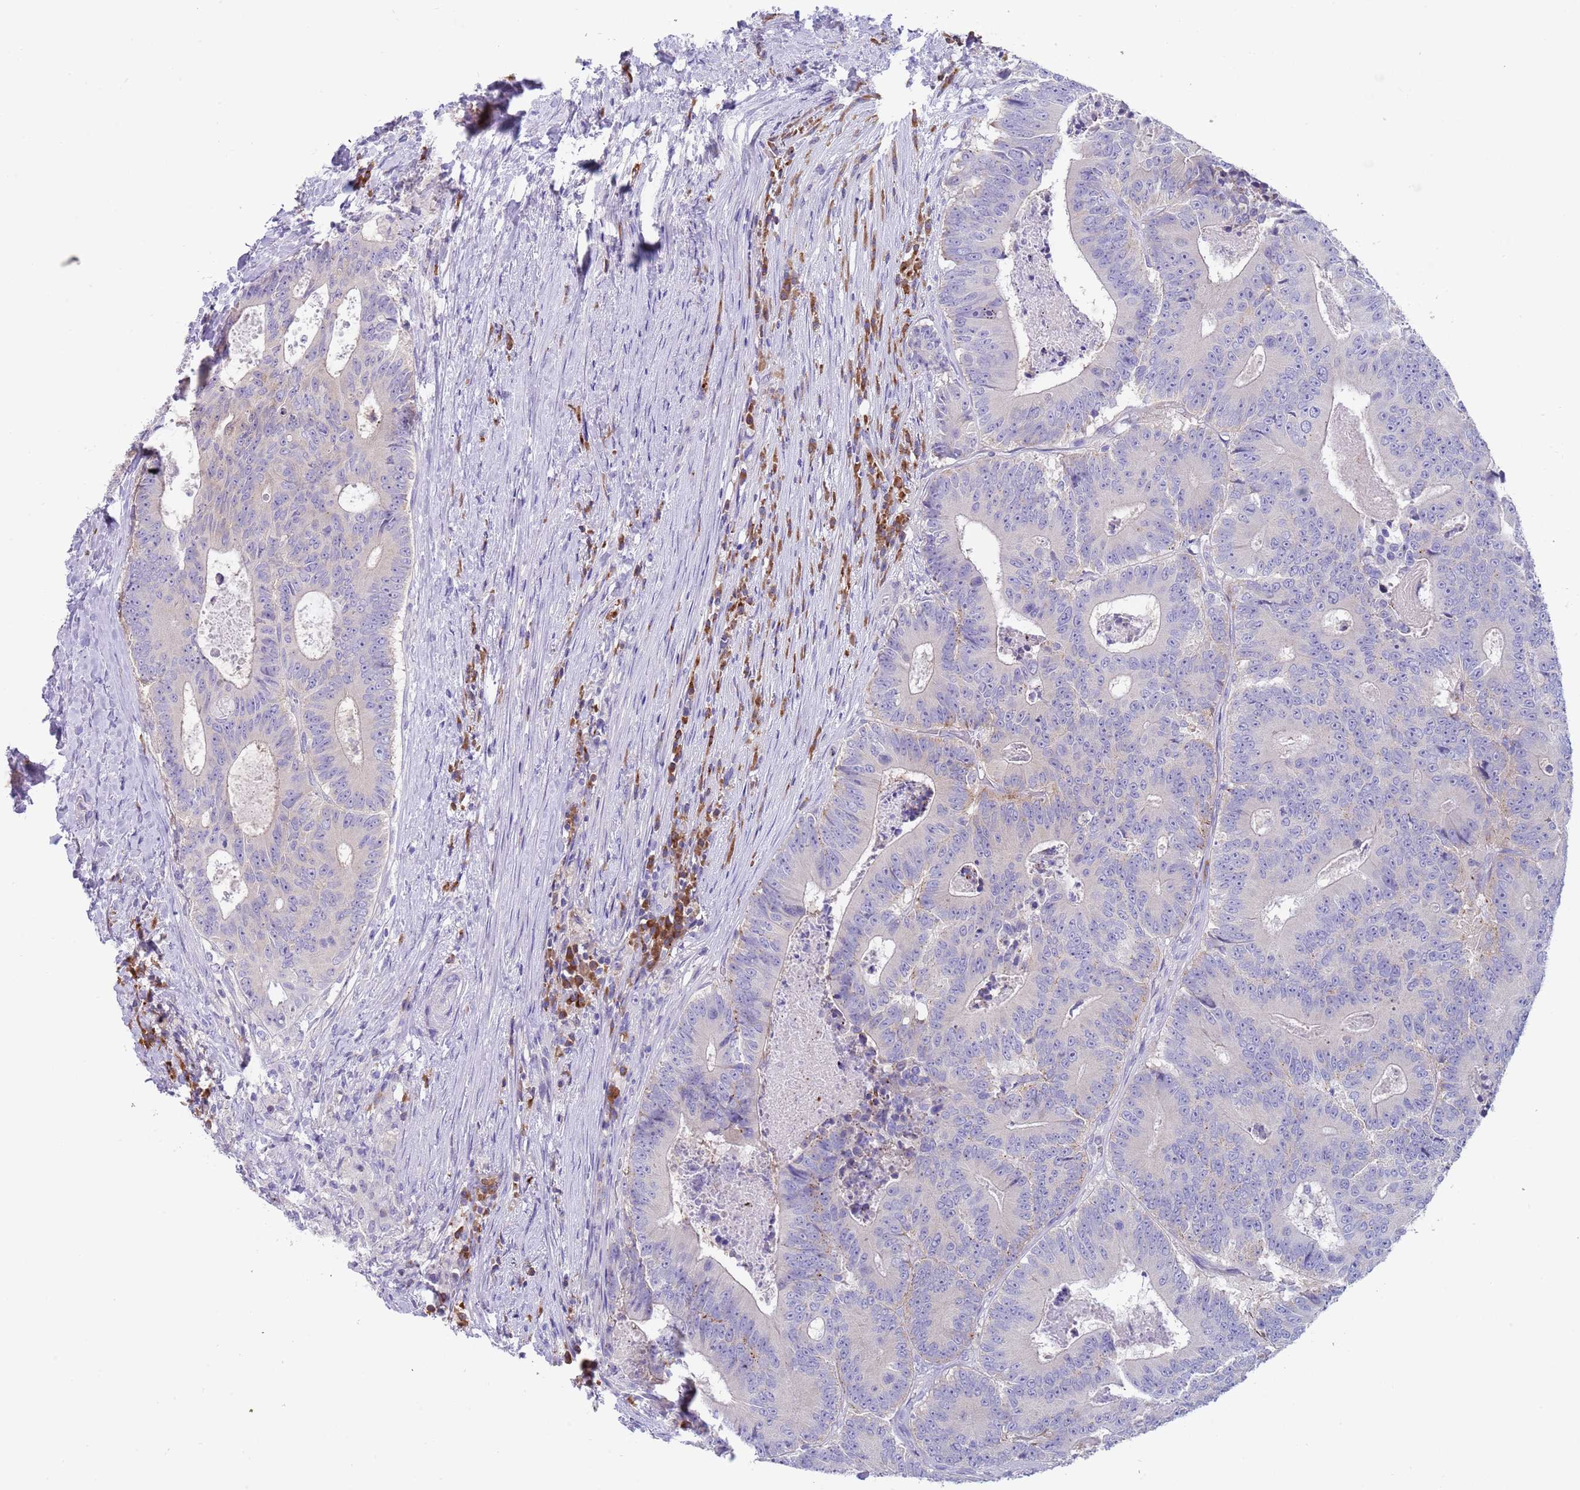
{"staining": {"intensity": "negative", "quantity": "none", "location": "none"}, "tissue": "colorectal cancer", "cell_type": "Tumor cells", "image_type": "cancer", "snomed": [{"axis": "morphology", "description": "Adenocarcinoma, NOS"}, {"axis": "topography", "description": "Colon"}], "caption": "Micrograph shows no significant protein expression in tumor cells of adenocarcinoma (colorectal).", "gene": "TYW1", "patient": {"sex": "male", "age": 83}}